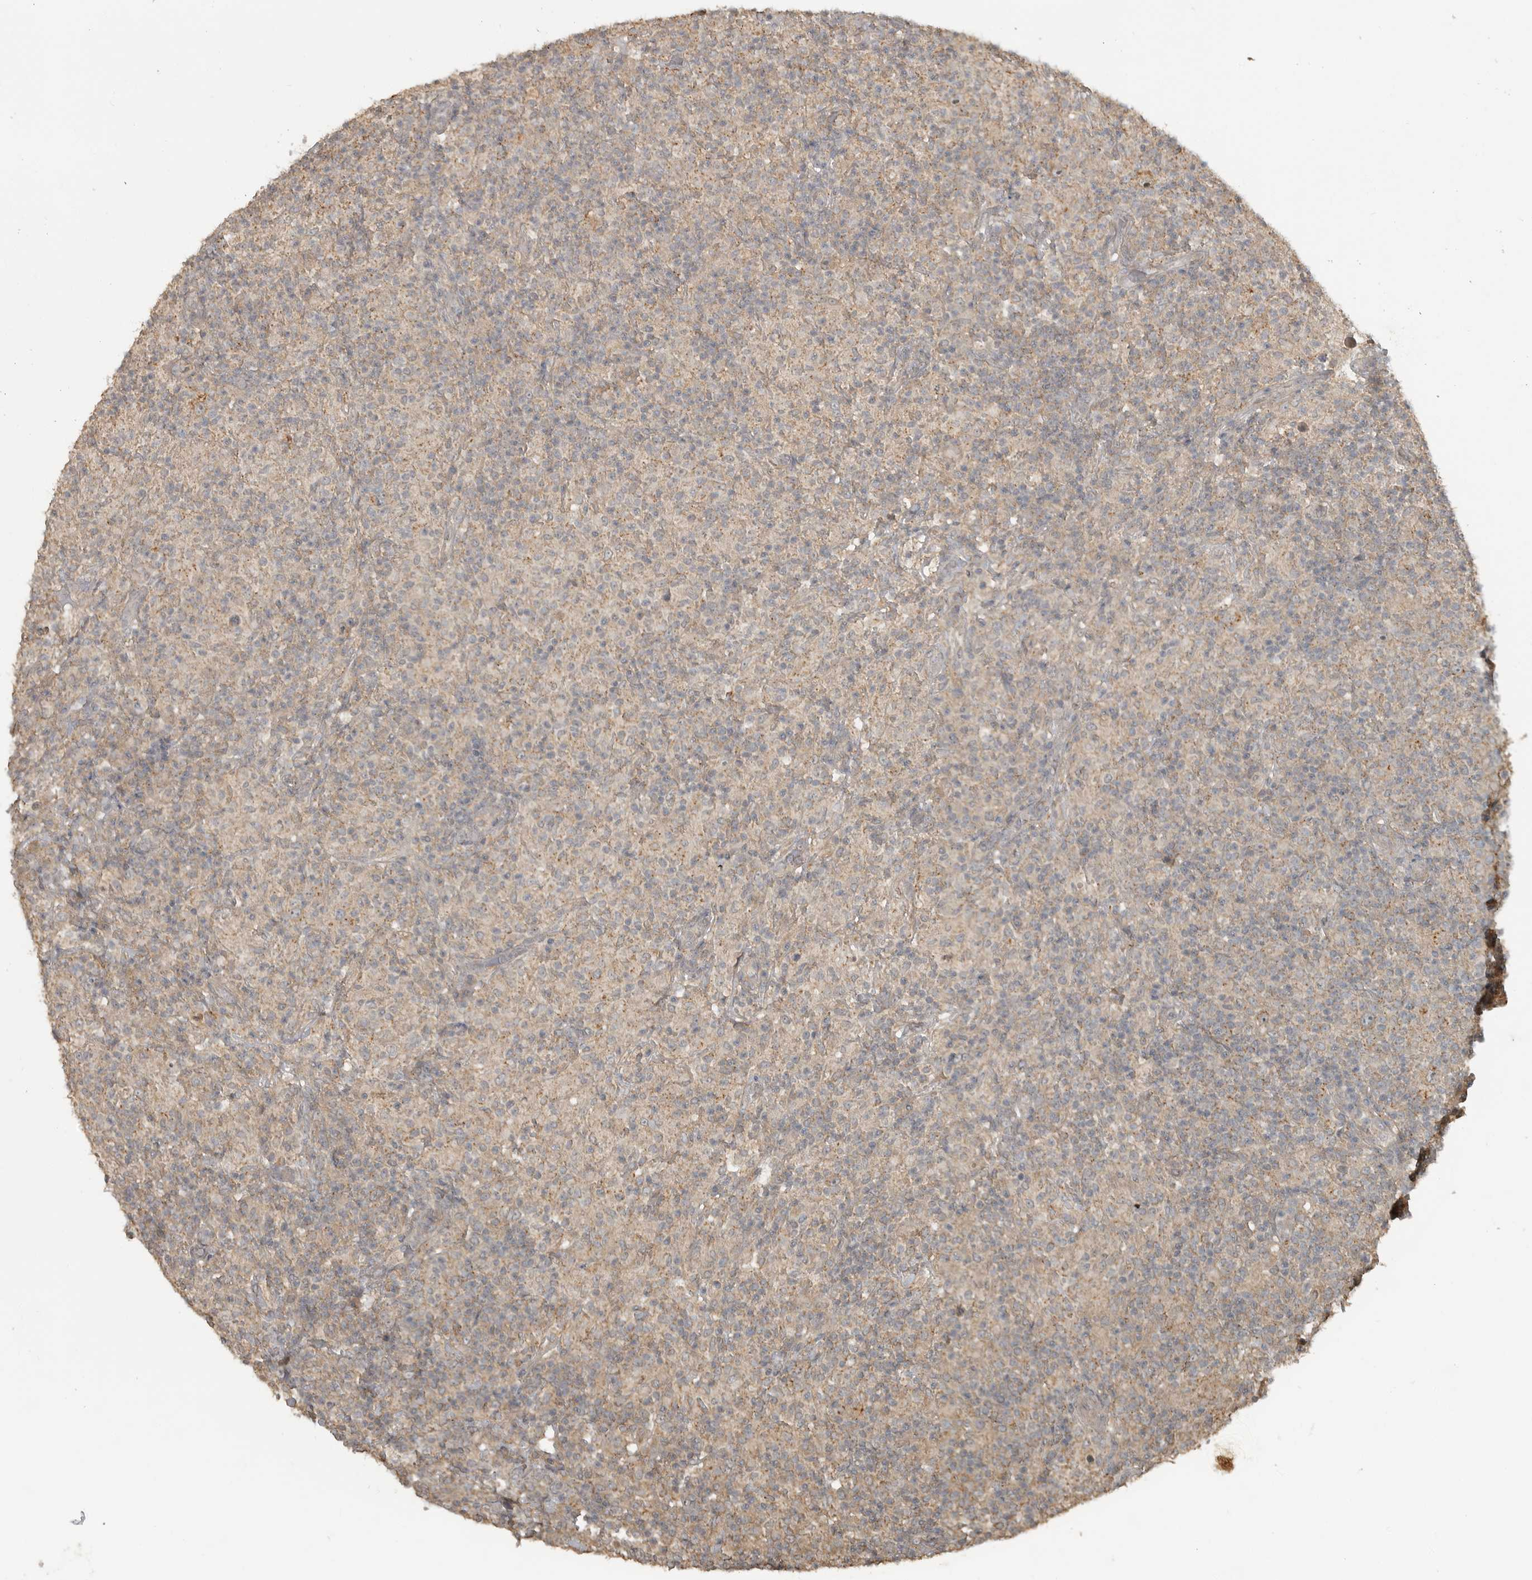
{"staining": {"intensity": "moderate", "quantity": "<25%", "location": "cytoplasmic/membranous"}, "tissue": "lymphoma", "cell_type": "Tumor cells", "image_type": "cancer", "snomed": [{"axis": "morphology", "description": "Hodgkin's disease, NOS"}, {"axis": "topography", "description": "Lymph node"}], "caption": "This histopathology image displays immunohistochemistry staining of Hodgkin's disease, with low moderate cytoplasmic/membranous staining in about <25% of tumor cells.", "gene": "LLGL1", "patient": {"sex": "male", "age": 70}}